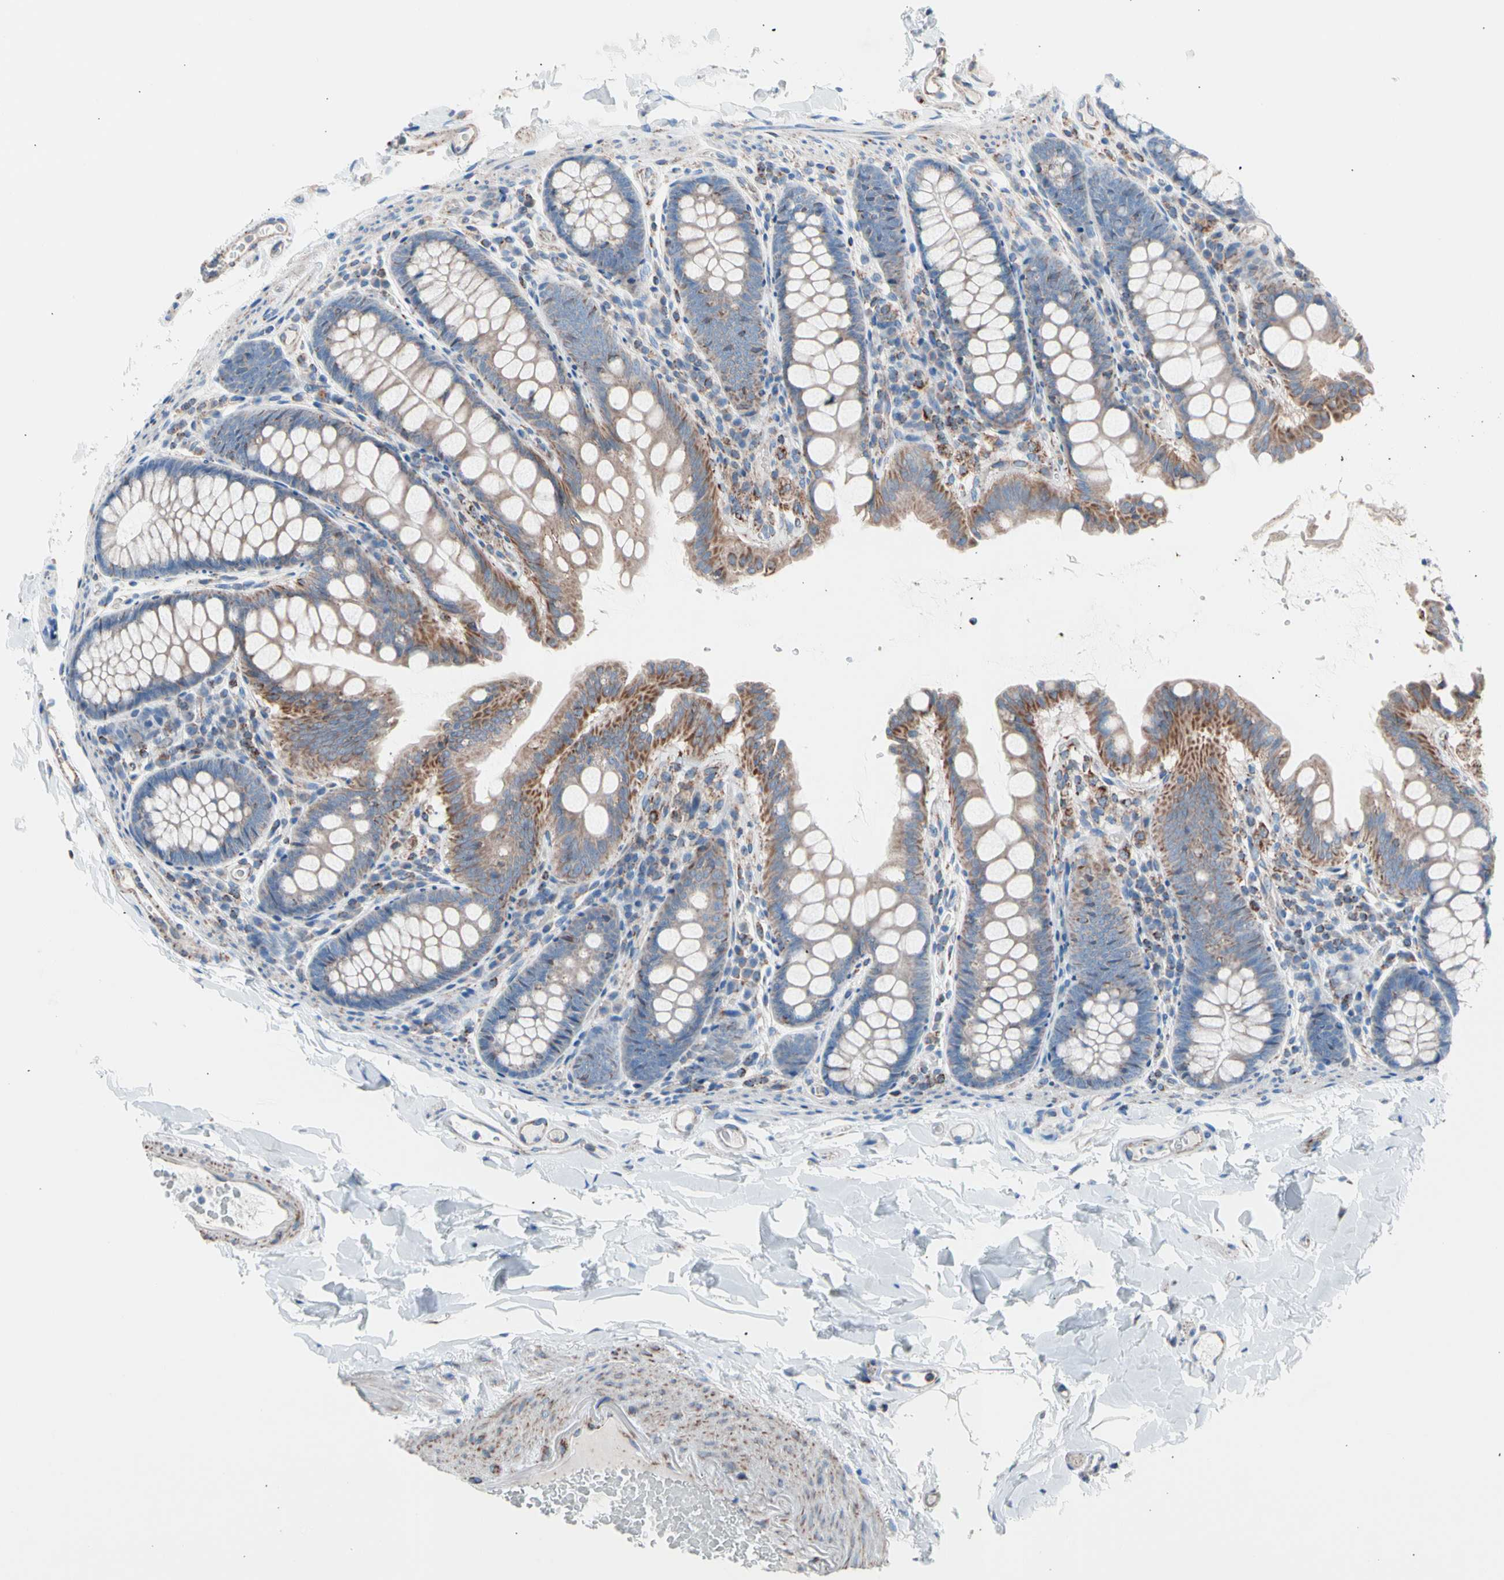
{"staining": {"intensity": "weak", "quantity": "25%-75%", "location": "cytoplasmic/membranous"}, "tissue": "colon", "cell_type": "Endothelial cells", "image_type": "normal", "snomed": [{"axis": "morphology", "description": "Normal tissue, NOS"}, {"axis": "topography", "description": "Colon"}], "caption": "Endothelial cells demonstrate low levels of weak cytoplasmic/membranous expression in about 25%-75% of cells in benign colon.", "gene": "HK1", "patient": {"sex": "female", "age": 61}}